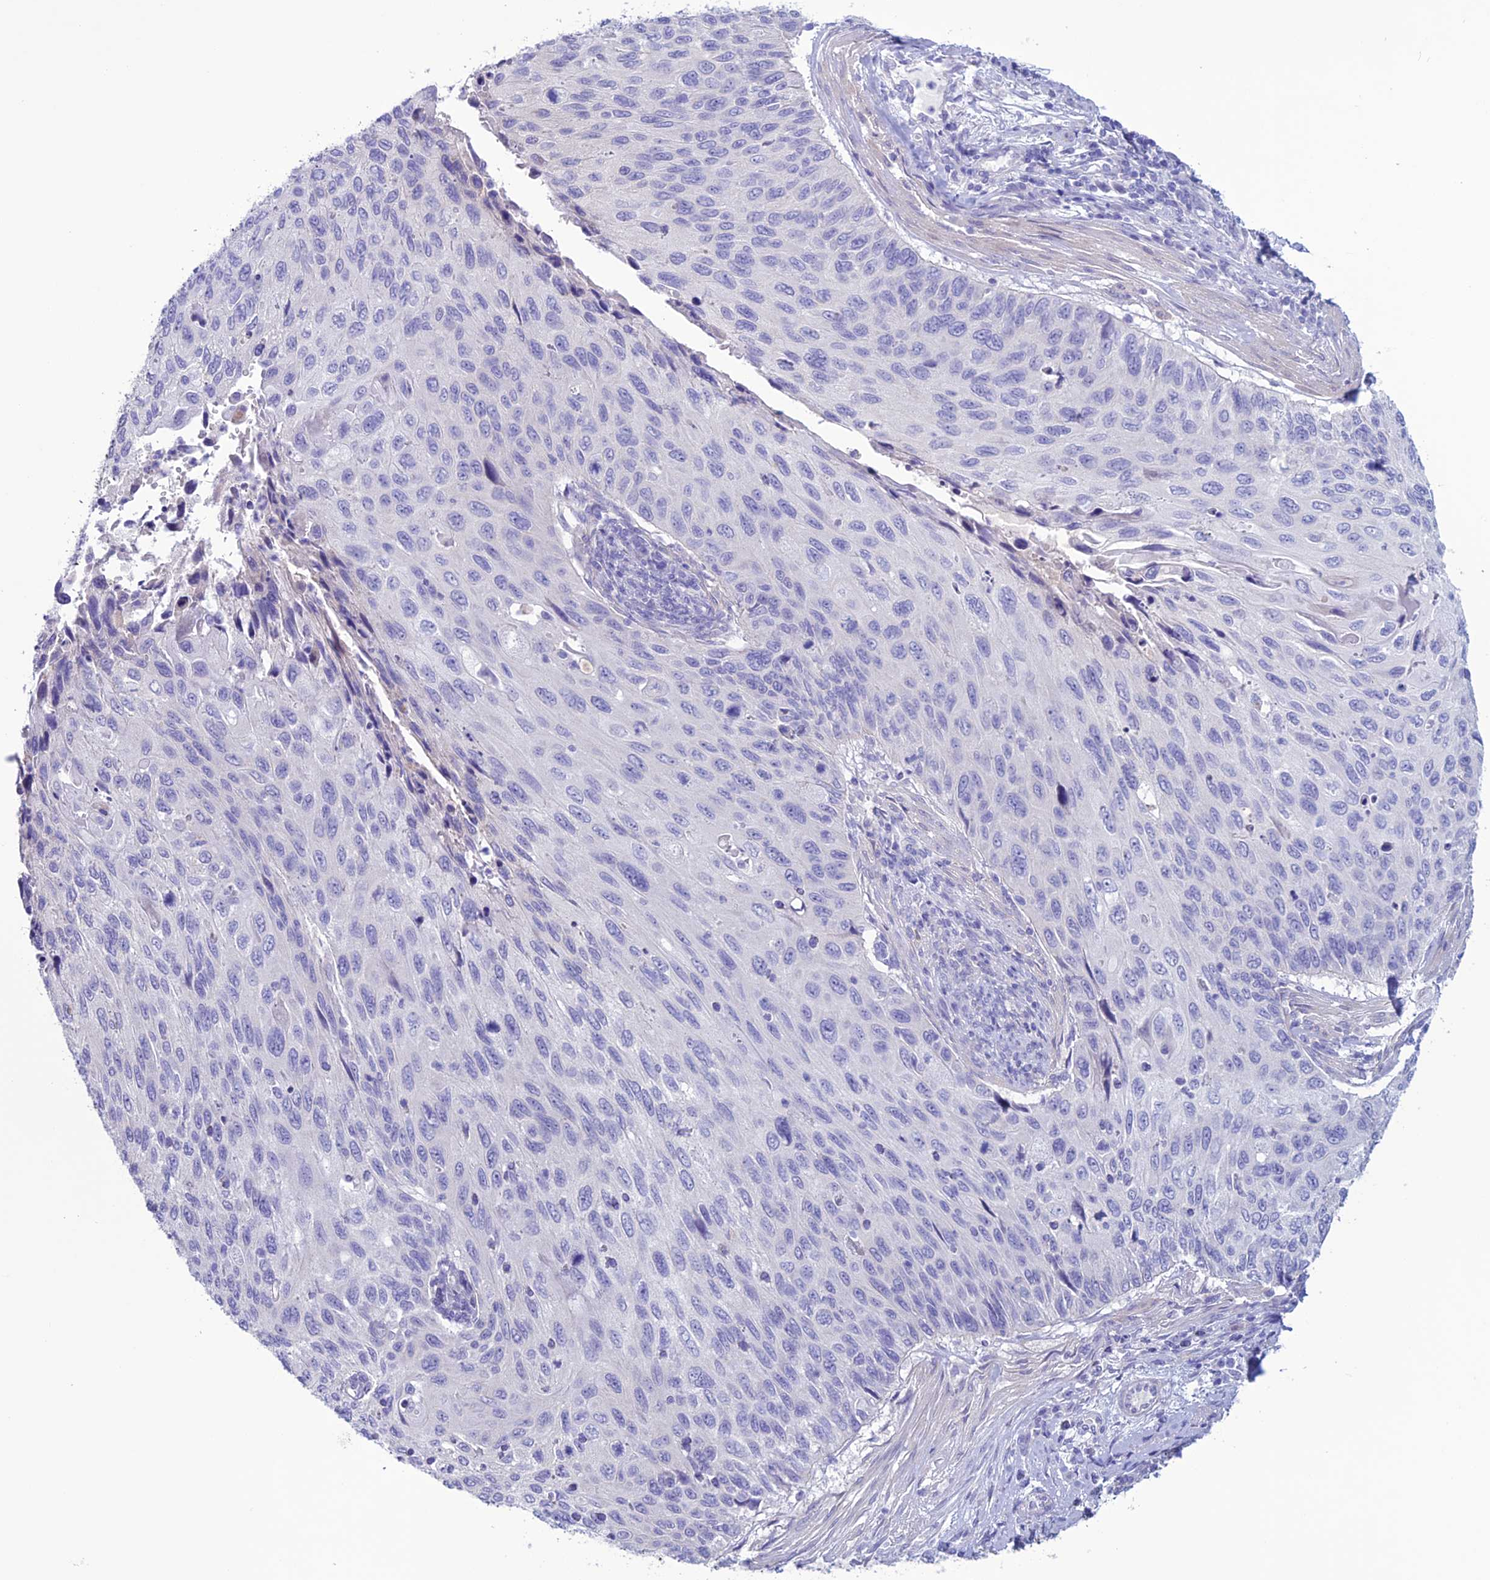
{"staining": {"intensity": "negative", "quantity": "none", "location": "none"}, "tissue": "cervical cancer", "cell_type": "Tumor cells", "image_type": "cancer", "snomed": [{"axis": "morphology", "description": "Squamous cell carcinoma, NOS"}, {"axis": "topography", "description": "Cervix"}], "caption": "High magnification brightfield microscopy of cervical squamous cell carcinoma stained with DAB (3,3'-diaminobenzidine) (brown) and counterstained with hematoxylin (blue): tumor cells show no significant staining.", "gene": "CLEC2L", "patient": {"sex": "female", "age": 70}}